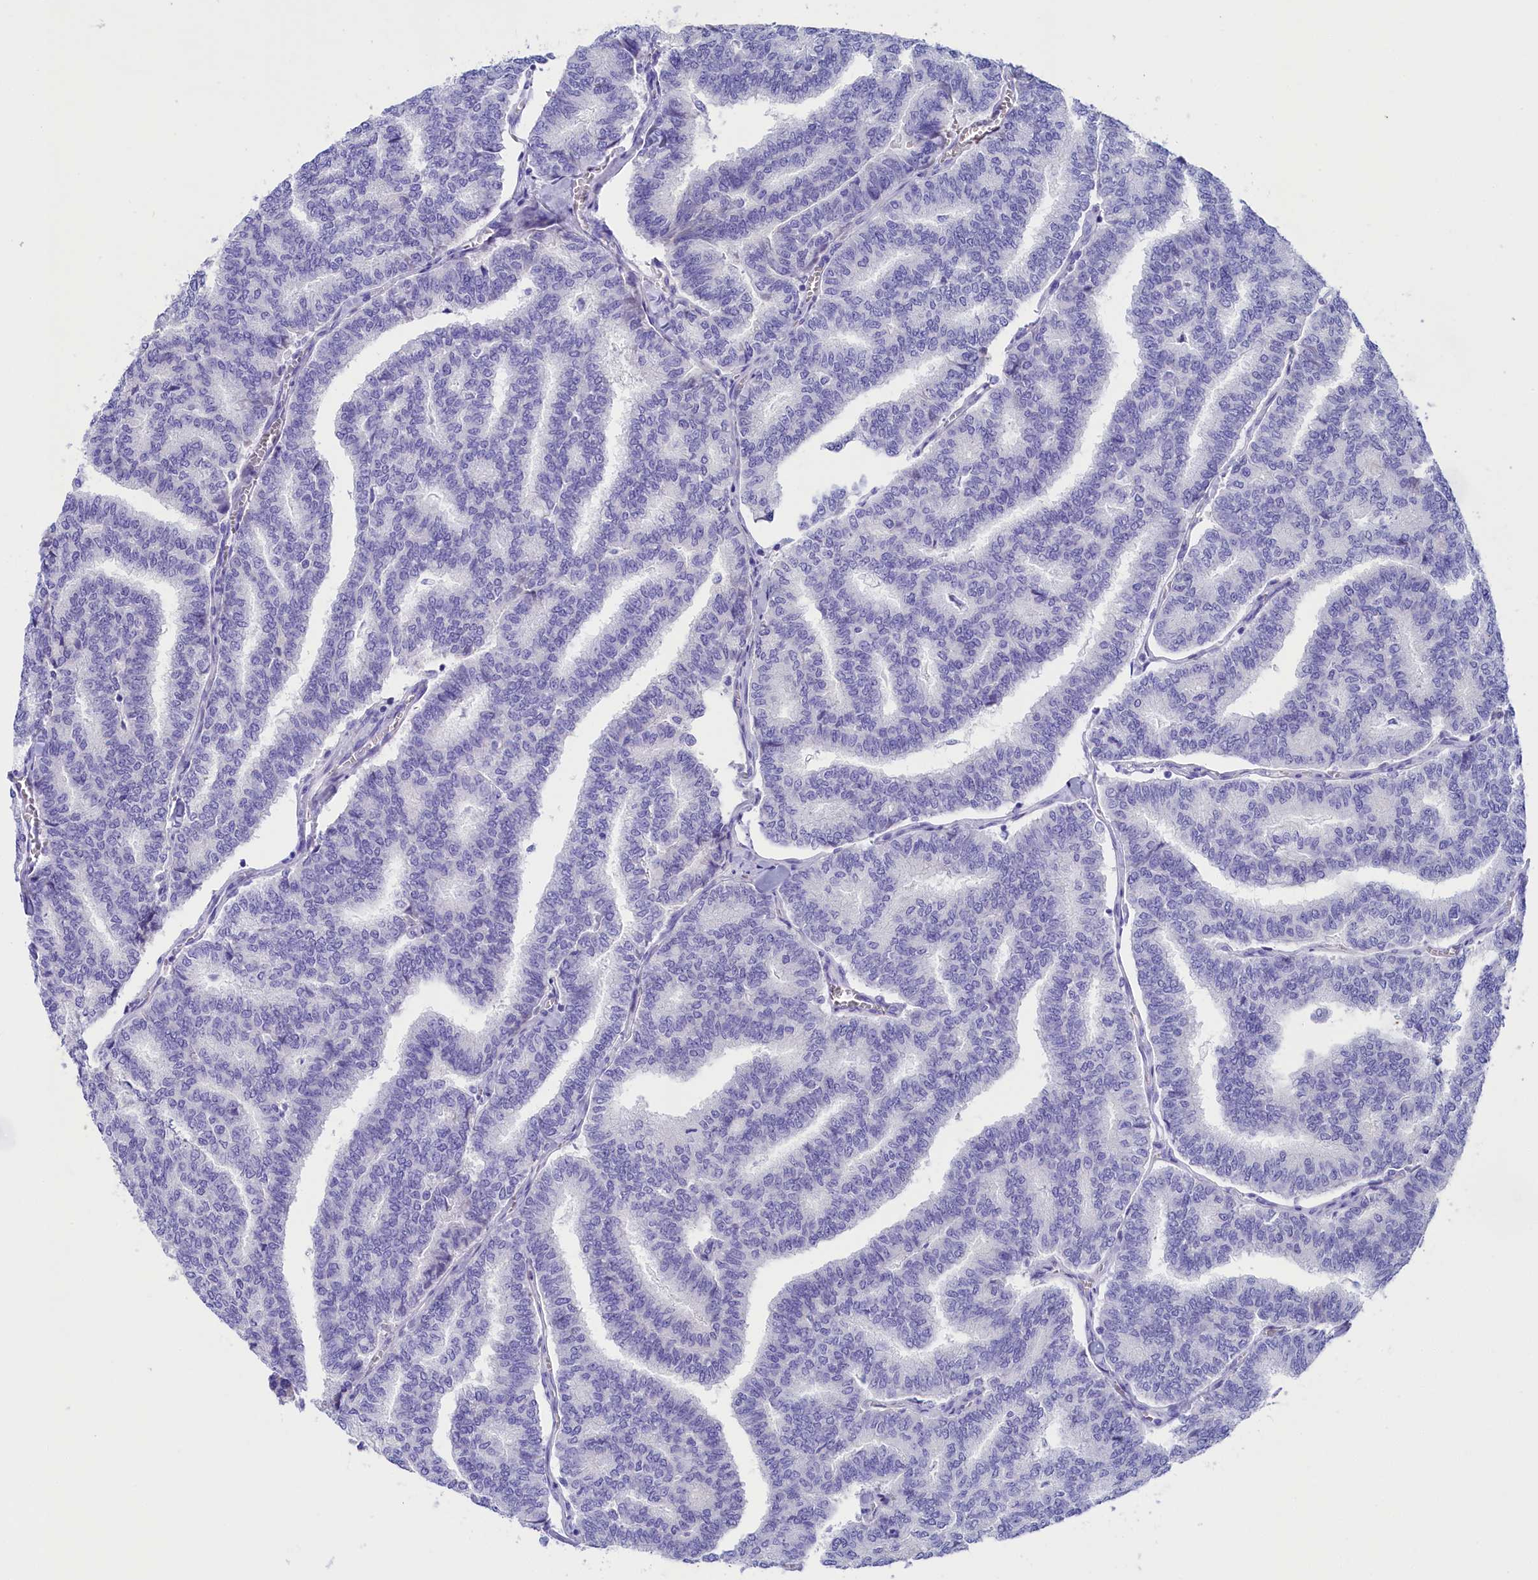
{"staining": {"intensity": "negative", "quantity": "none", "location": "none"}, "tissue": "thyroid cancer", "cell_type": "Tumor cells", "image_type": "cancer", "snomed": [{"axis": "morphology", "description": "Papillary adenocarcinoma, NOS"}, {"axis": "topography", "description": "Thyroid gland"}], "caption": "The photomicrograph demonstrates no significant expression in tumor cells of thyroid papillary adenocarcinoma.", "gene": "SULT2A1", "patient": {"sex": "female", "age": 35}}